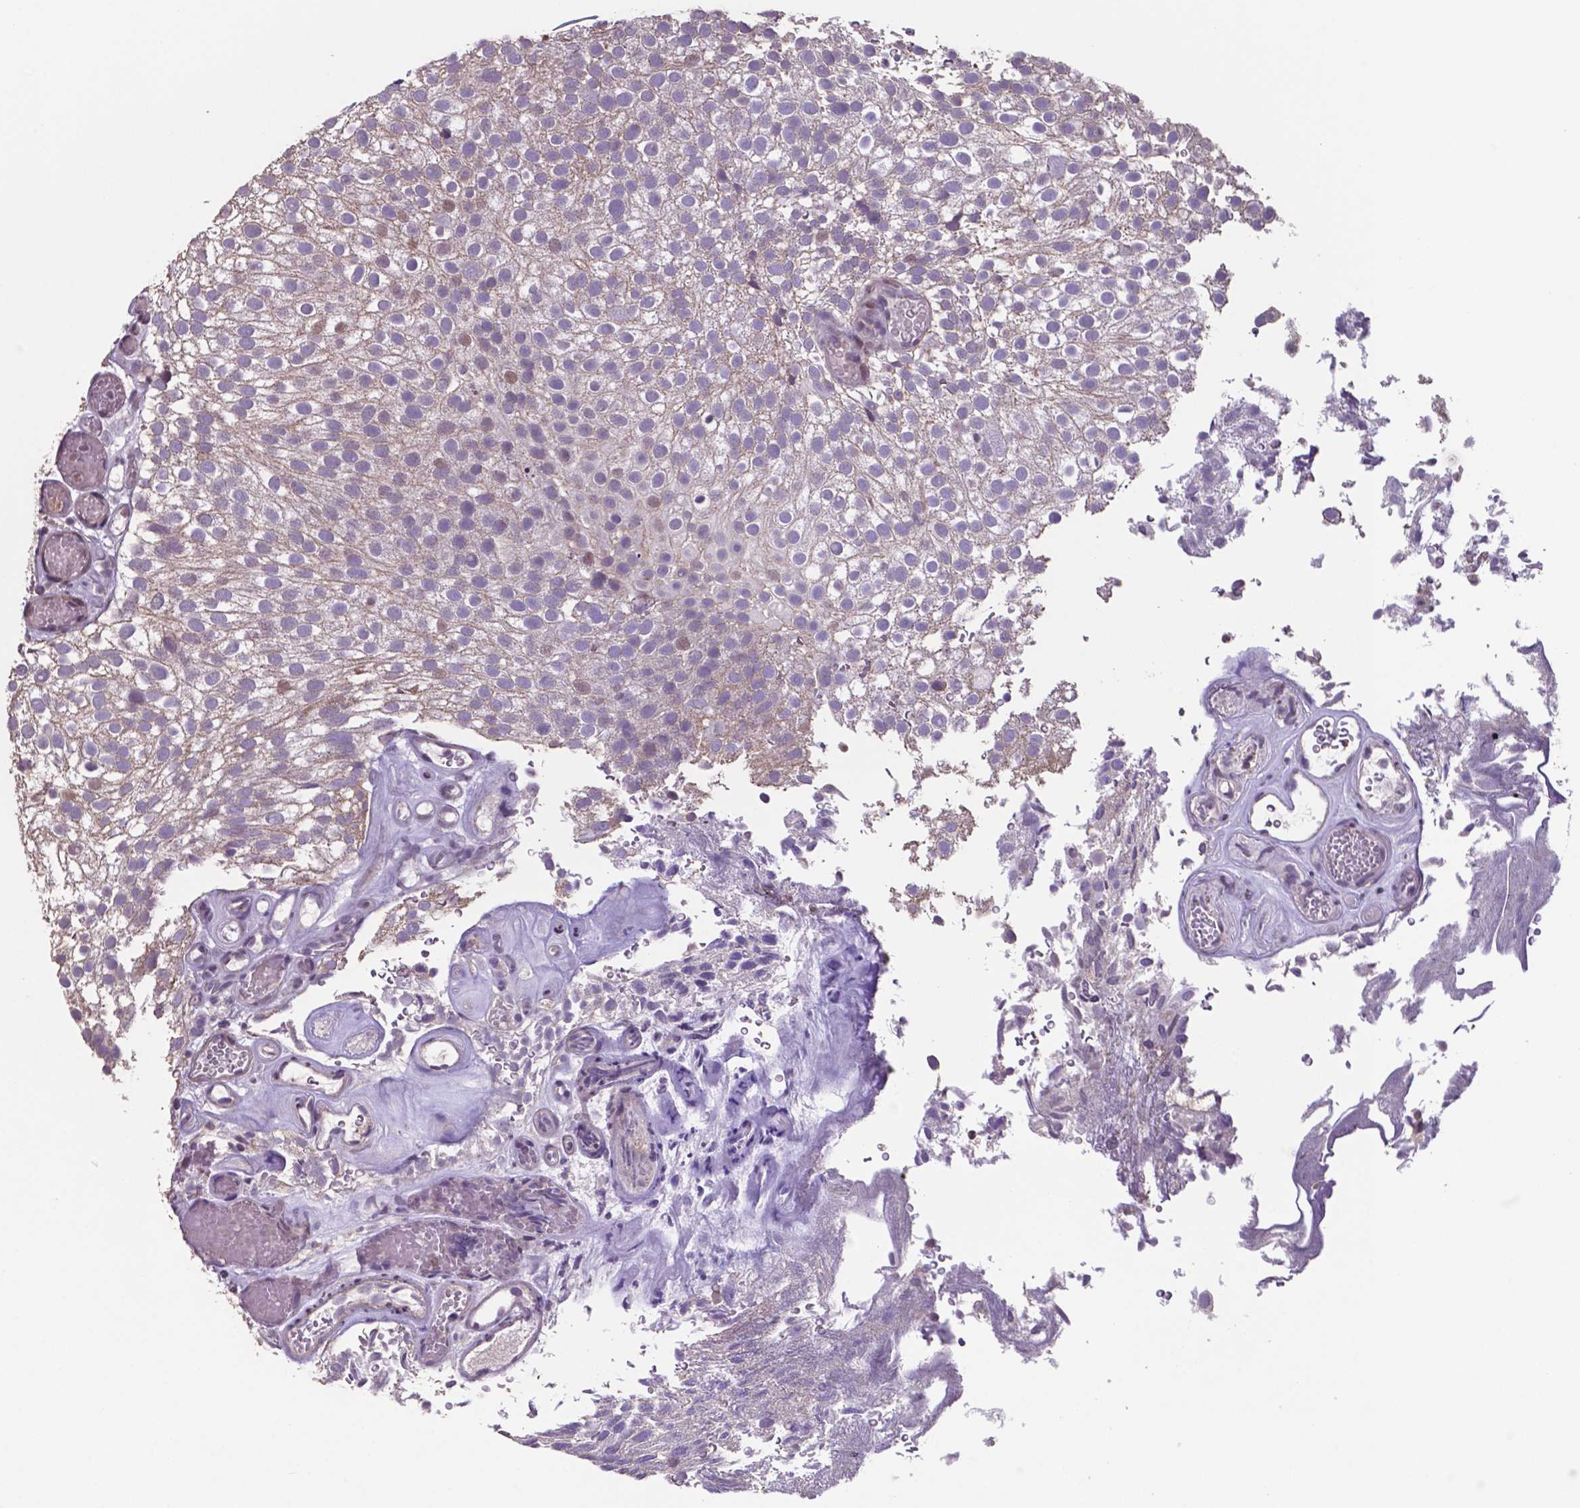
{"staining": {"intensity": "weak", "quantity": ">75%", "location": "cytoplasmic/membranous"}, "tissue": "urothelial cancer", "cell_type": "Tumor cells", "image_type": "cancer", "snomed": [{"axis": "morphology", "description": "Urothelial carcinoma, Low grade"}, {"axis": "topography", "description": "Urinary bladder"}], "caption": "Immunohistochemistry of urothelial cancer displays low levels of weak cytoplasmic/membranous positivity in approximately >75% of tumor cells.", "gene": "MLC1", "patient": {"sex": "male", "age": 78}}